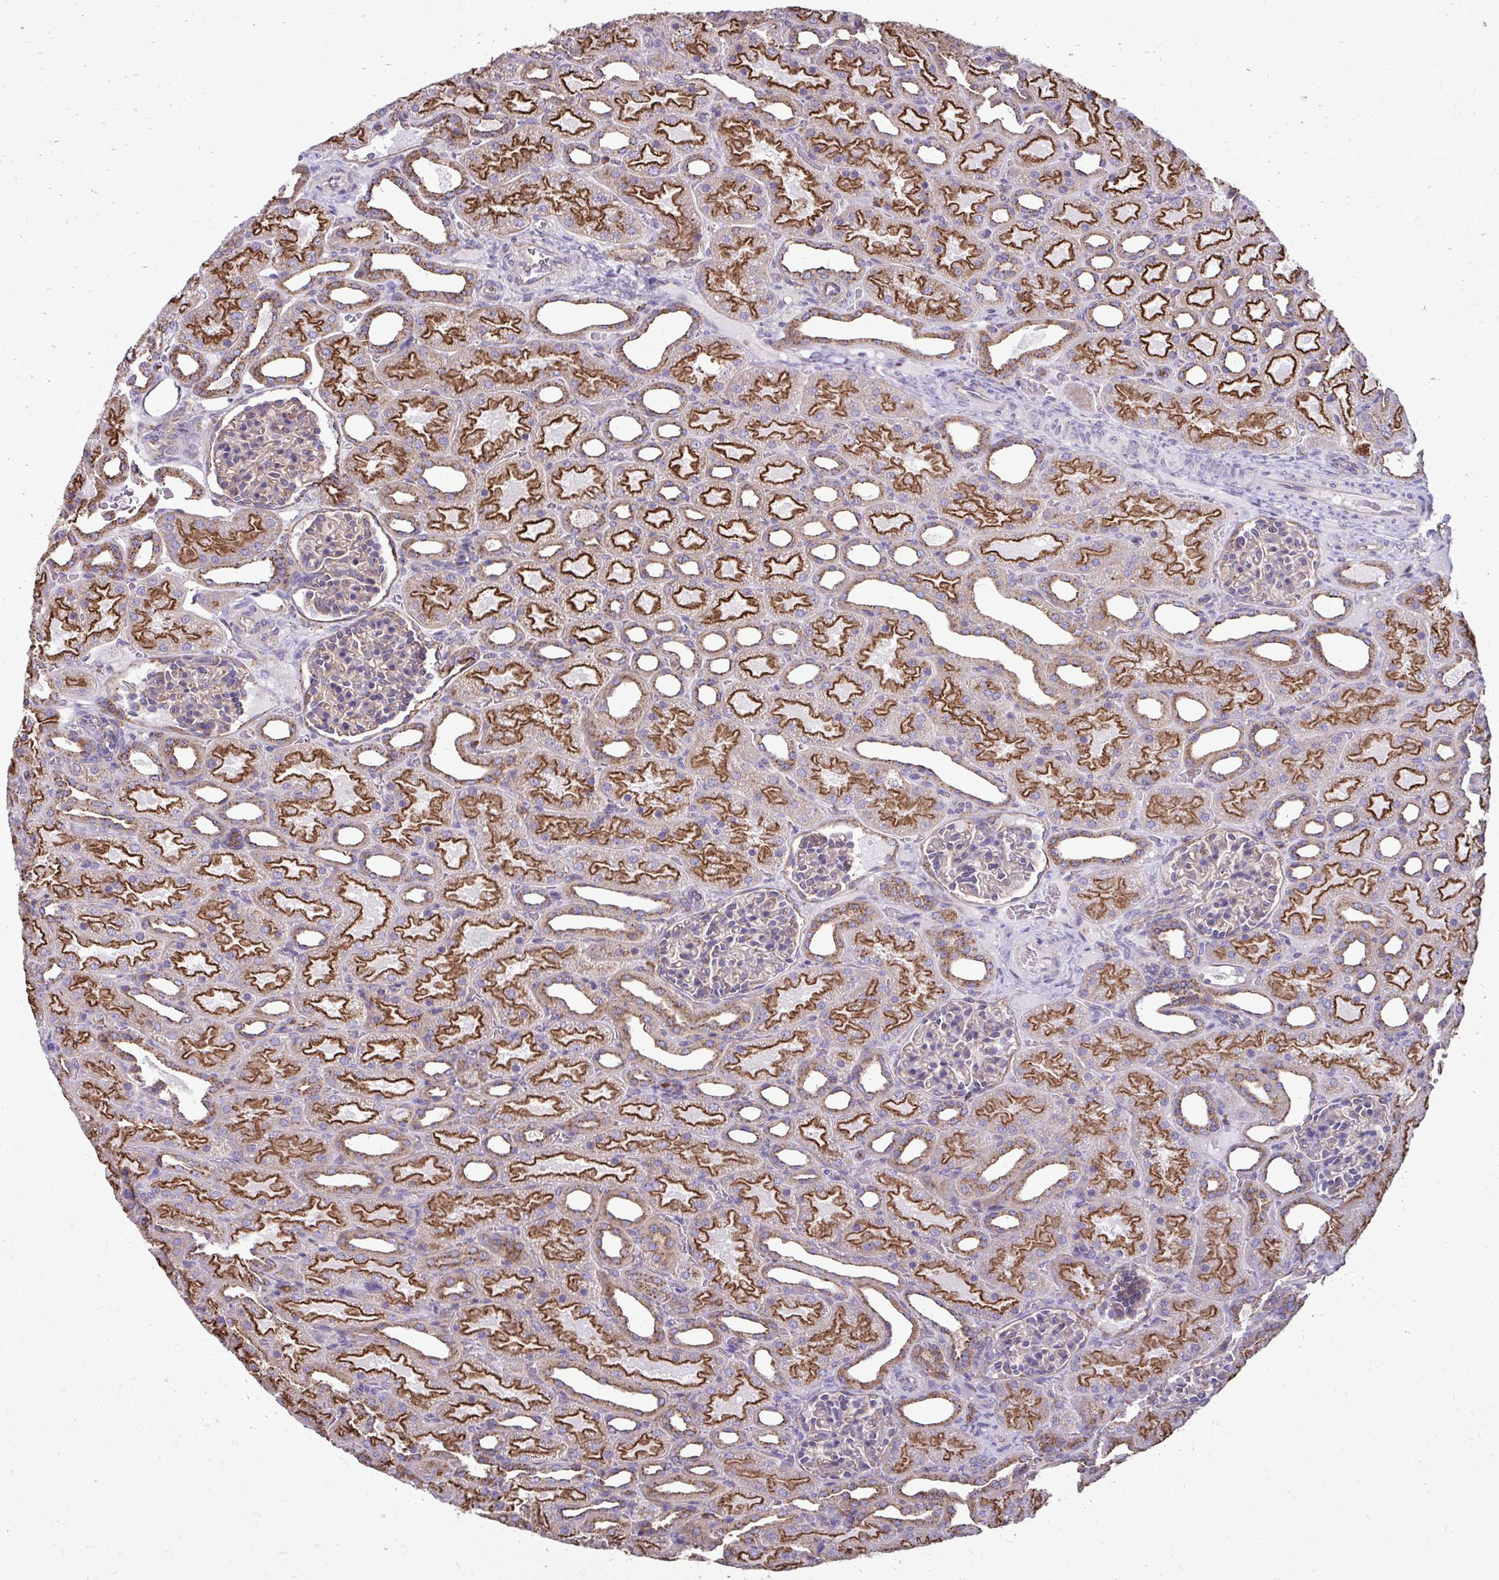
{"staining": {"intensity": "weak", "quantity": "<25%", "location": "cytoplasmic/membranous"}, "tissue": "kidney", "cell_type": "Cells in glomeruli", "image_type": "normal", "snomed": [{"axis": "morphology", "description": "Normal tissue, NOS"}, {"axis": "topography", "description": "Kidney"}], "caption": "Photomicrograph shows no protein positivity in cells in glomeruli of unremarkable kidney.", "gene": "CLTA", "patient": {"sex": "male", "age": 2}}